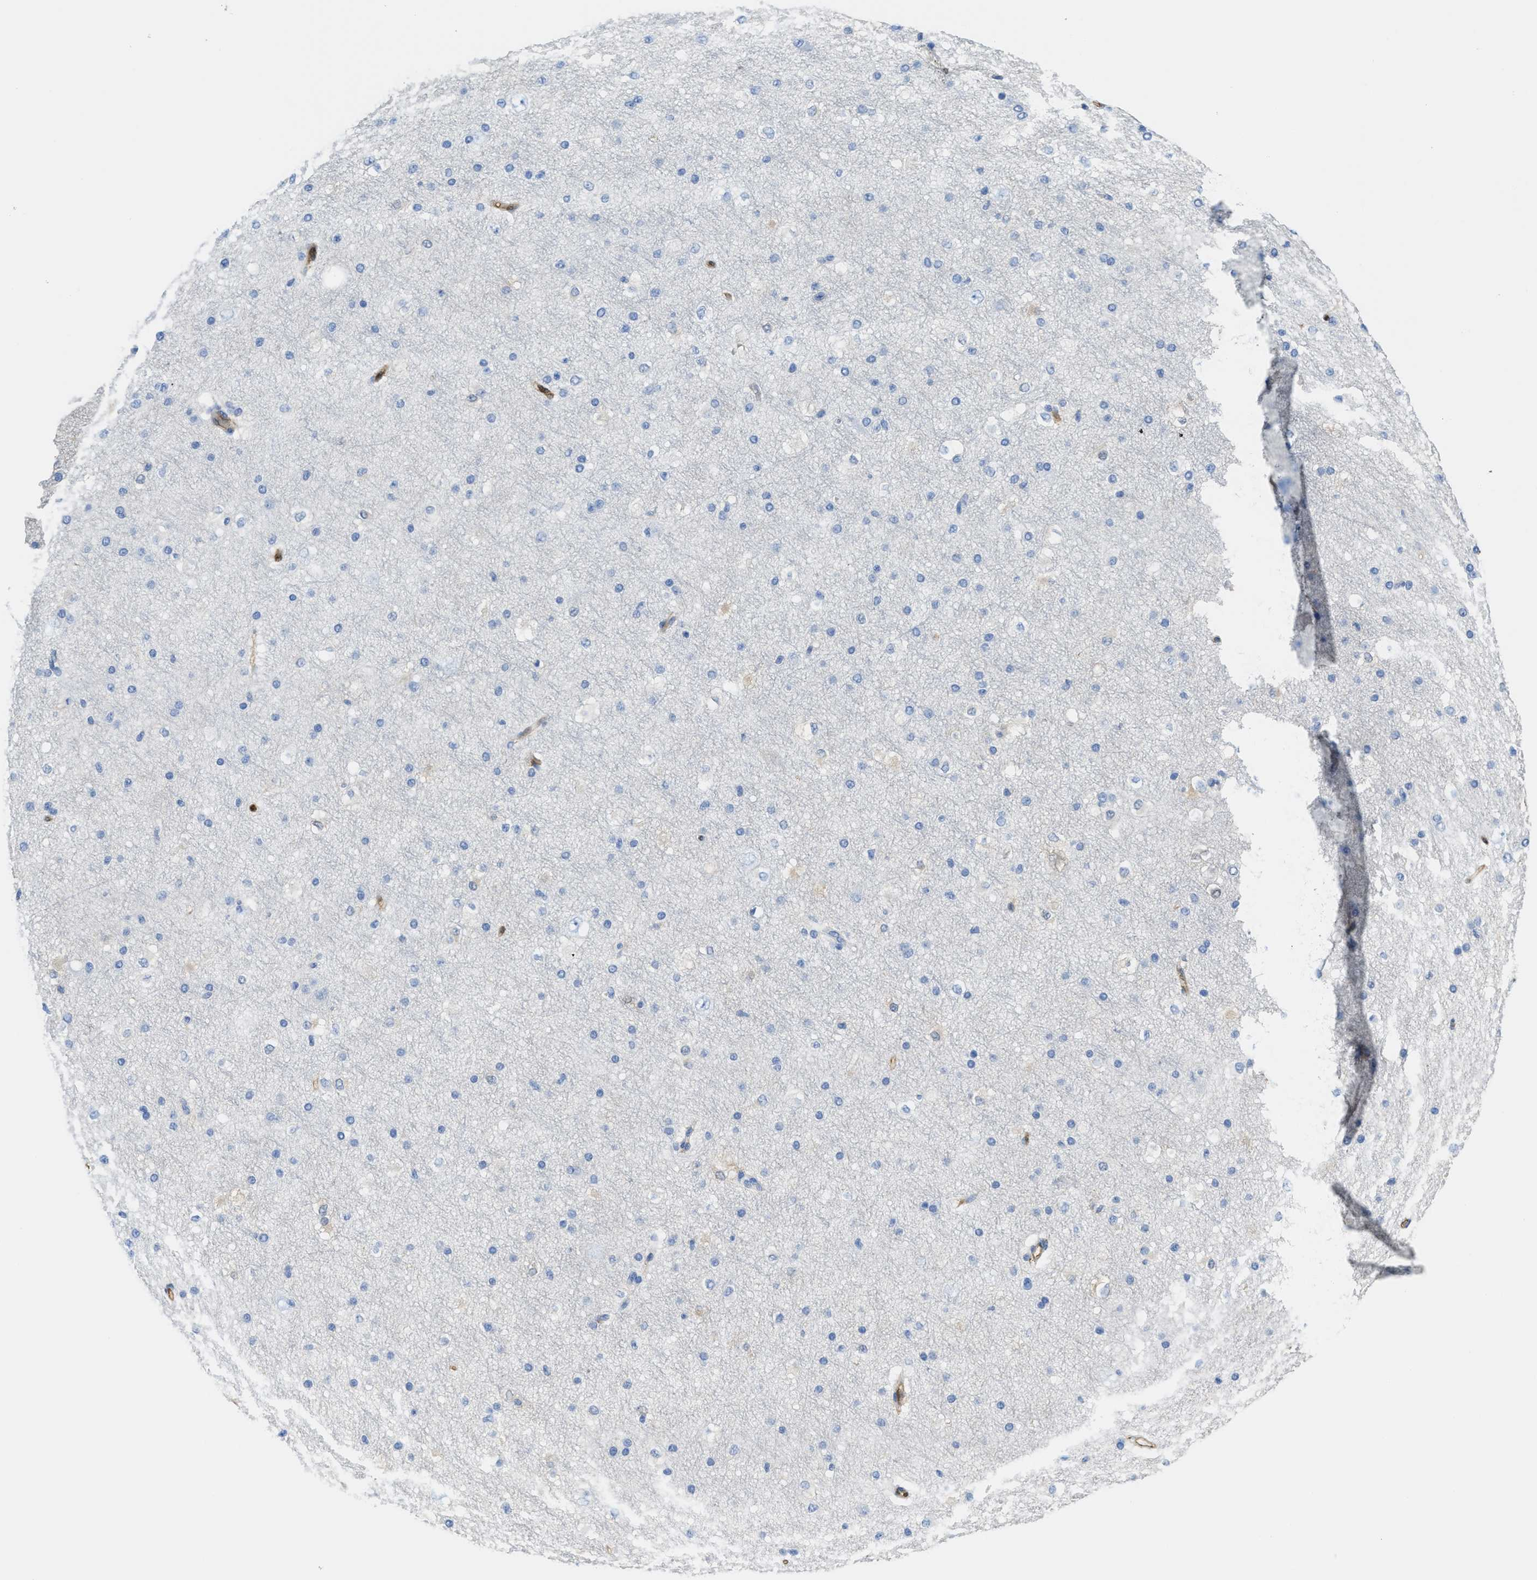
{"staining": {"intensity": "negative", "quantity": "none", "location": "none"}, "tissue": "cerebral cortex", "cell_type": "Endothelial cells", "image_type": "normal", "snomed": [{"axis": "morphology", "description": "Normal tissue, NOS"}, {"axis": "morphology", "description": "Developmental malformation"}, {"axis": "topography", "description": "Cerebral cortex"}], "caption": "DAB immunohistochemical staining of unremarkable cerebral cortex exhibits no significant staining in endothelial cells.", "gene": "ASS1", "patient": {"sex": "female", "age": 30}}